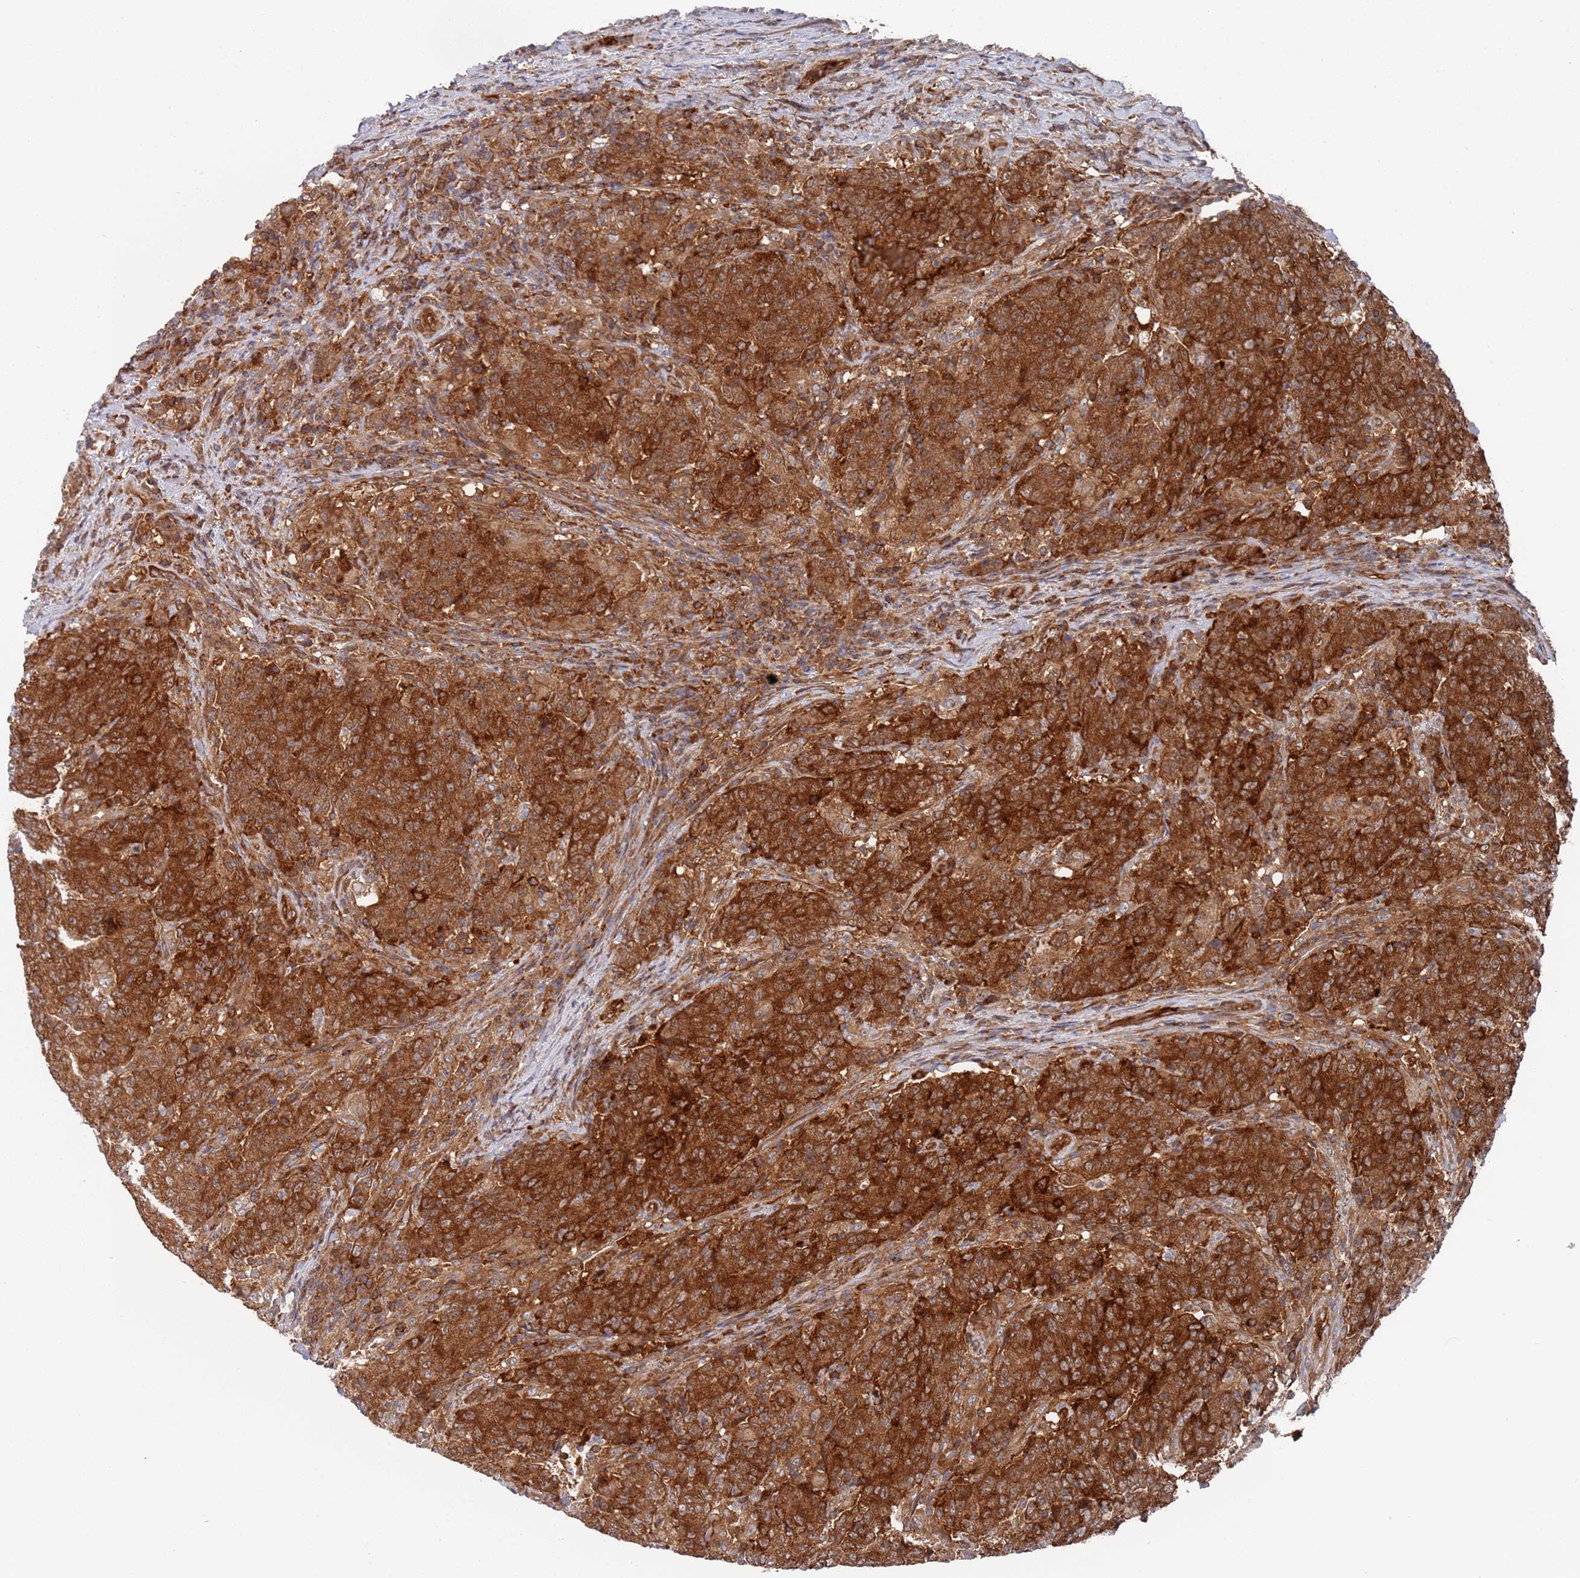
{"staining": {"intensity": "strong", "quantity": ">75%", "location": "cytoplasmic/membranous"}, "tissue": "colorectal cancer", "cell_type": "Tumor cells", "image_type": "cancer", "snomed": [{"axis": "morphology", "description": "Adenocarcinoma, NOS"}, {"axis": "topography", "description": "Colon"}], "caption": "This histopathology image demonstrates colorectal cancer (adenocarcinoma) stained with immunohistochemistry to label a protein in brown. The cytoplasmic/membranous of tumor cells show strong positivity for the protein. Nuclei are counter-stained blue.", "gene": "DDX60", "patient": {"sex": "female", "age": 75}}